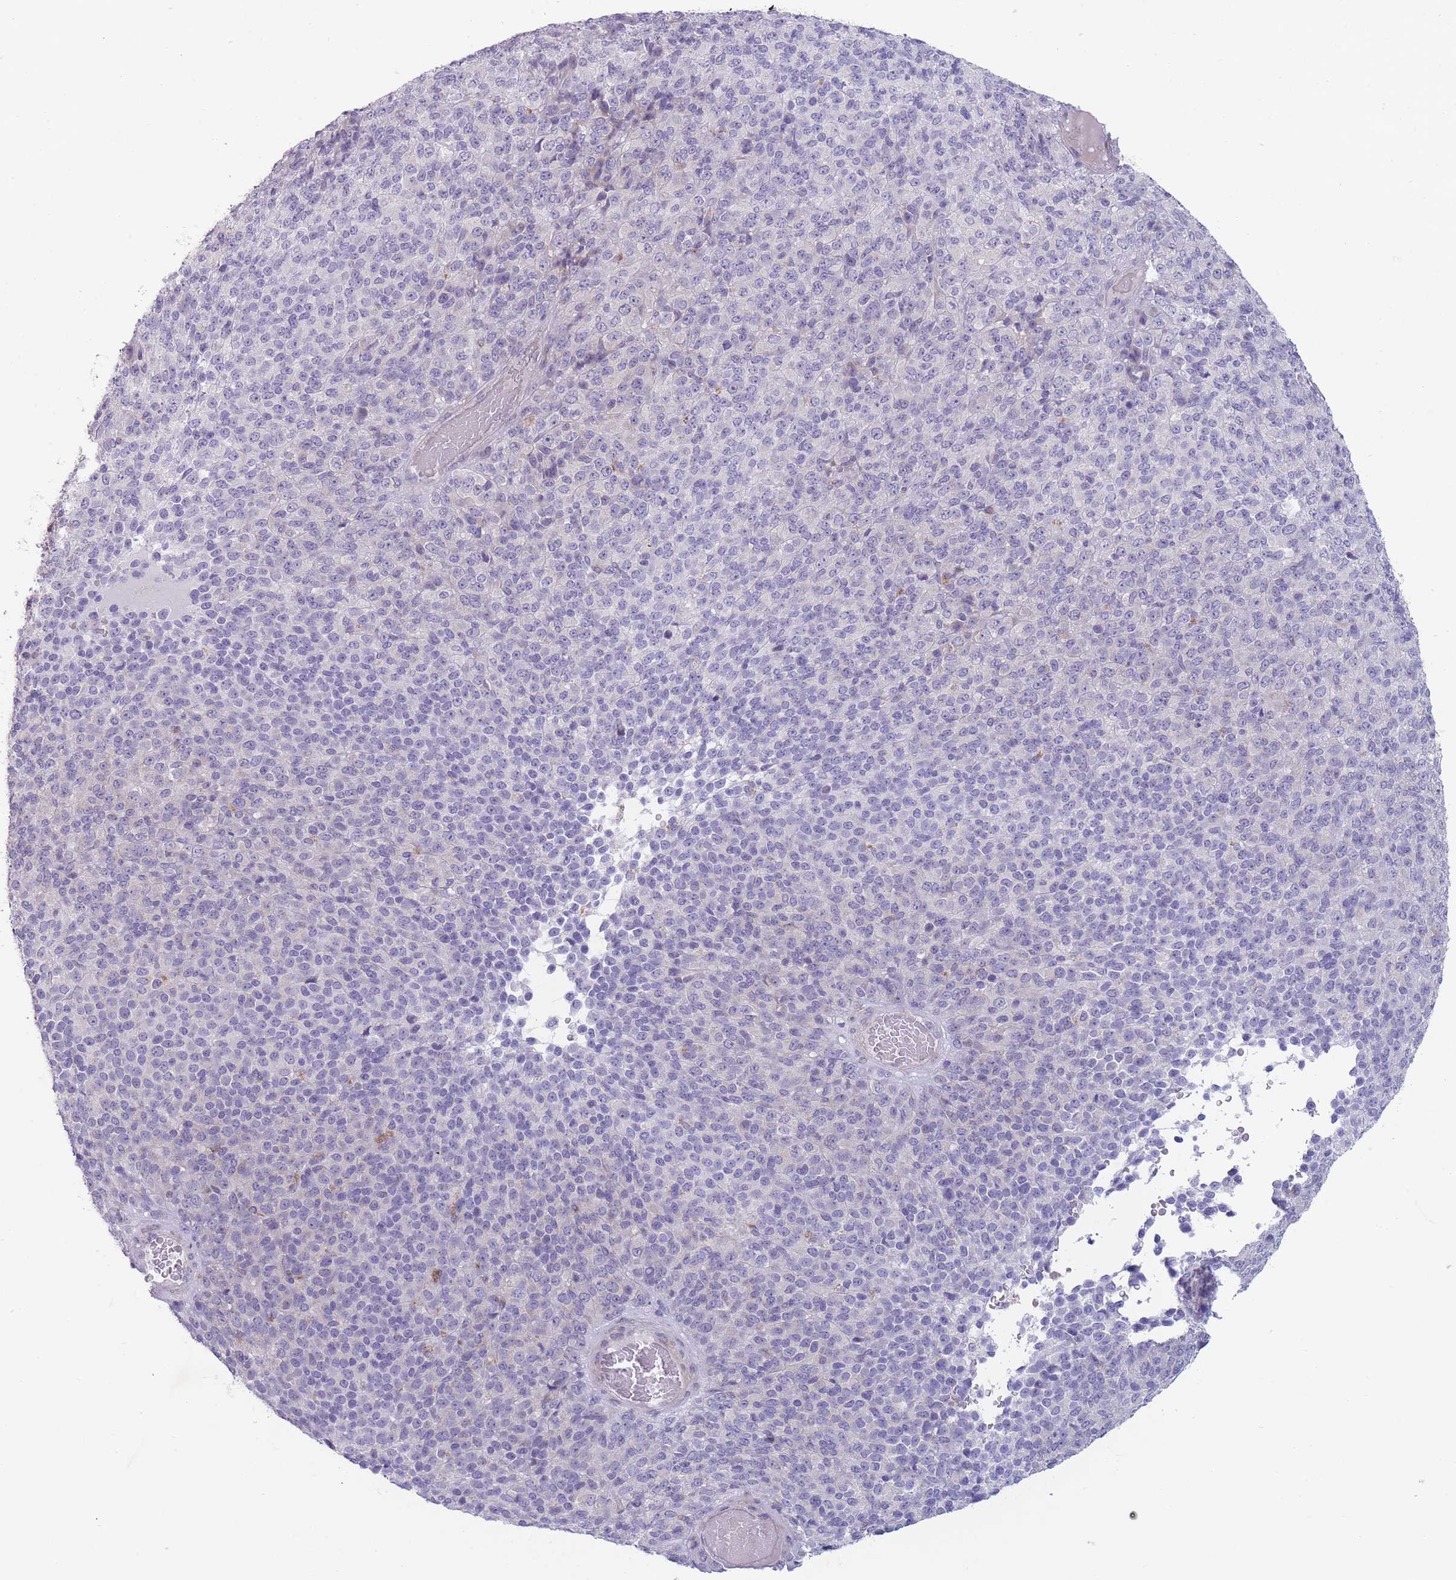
{"staining": {"intensity": "negative", "quantity": "none", "location": "none"}, "tissue": "melanoma", "cell_type": "Tumor cells", "image_type": "cancer", "snomed": [{"axis": "morphology", "description": "Malignant melanoma, Metastatic site"}, {"axis": "topography", "description": "Brain"}], "caption": "A micrograph of melanoma stained for a protein displays no brown staining in tumor cells.", "gene": "PAIP2B", "patient": {"sex": "female", "age": 56}}